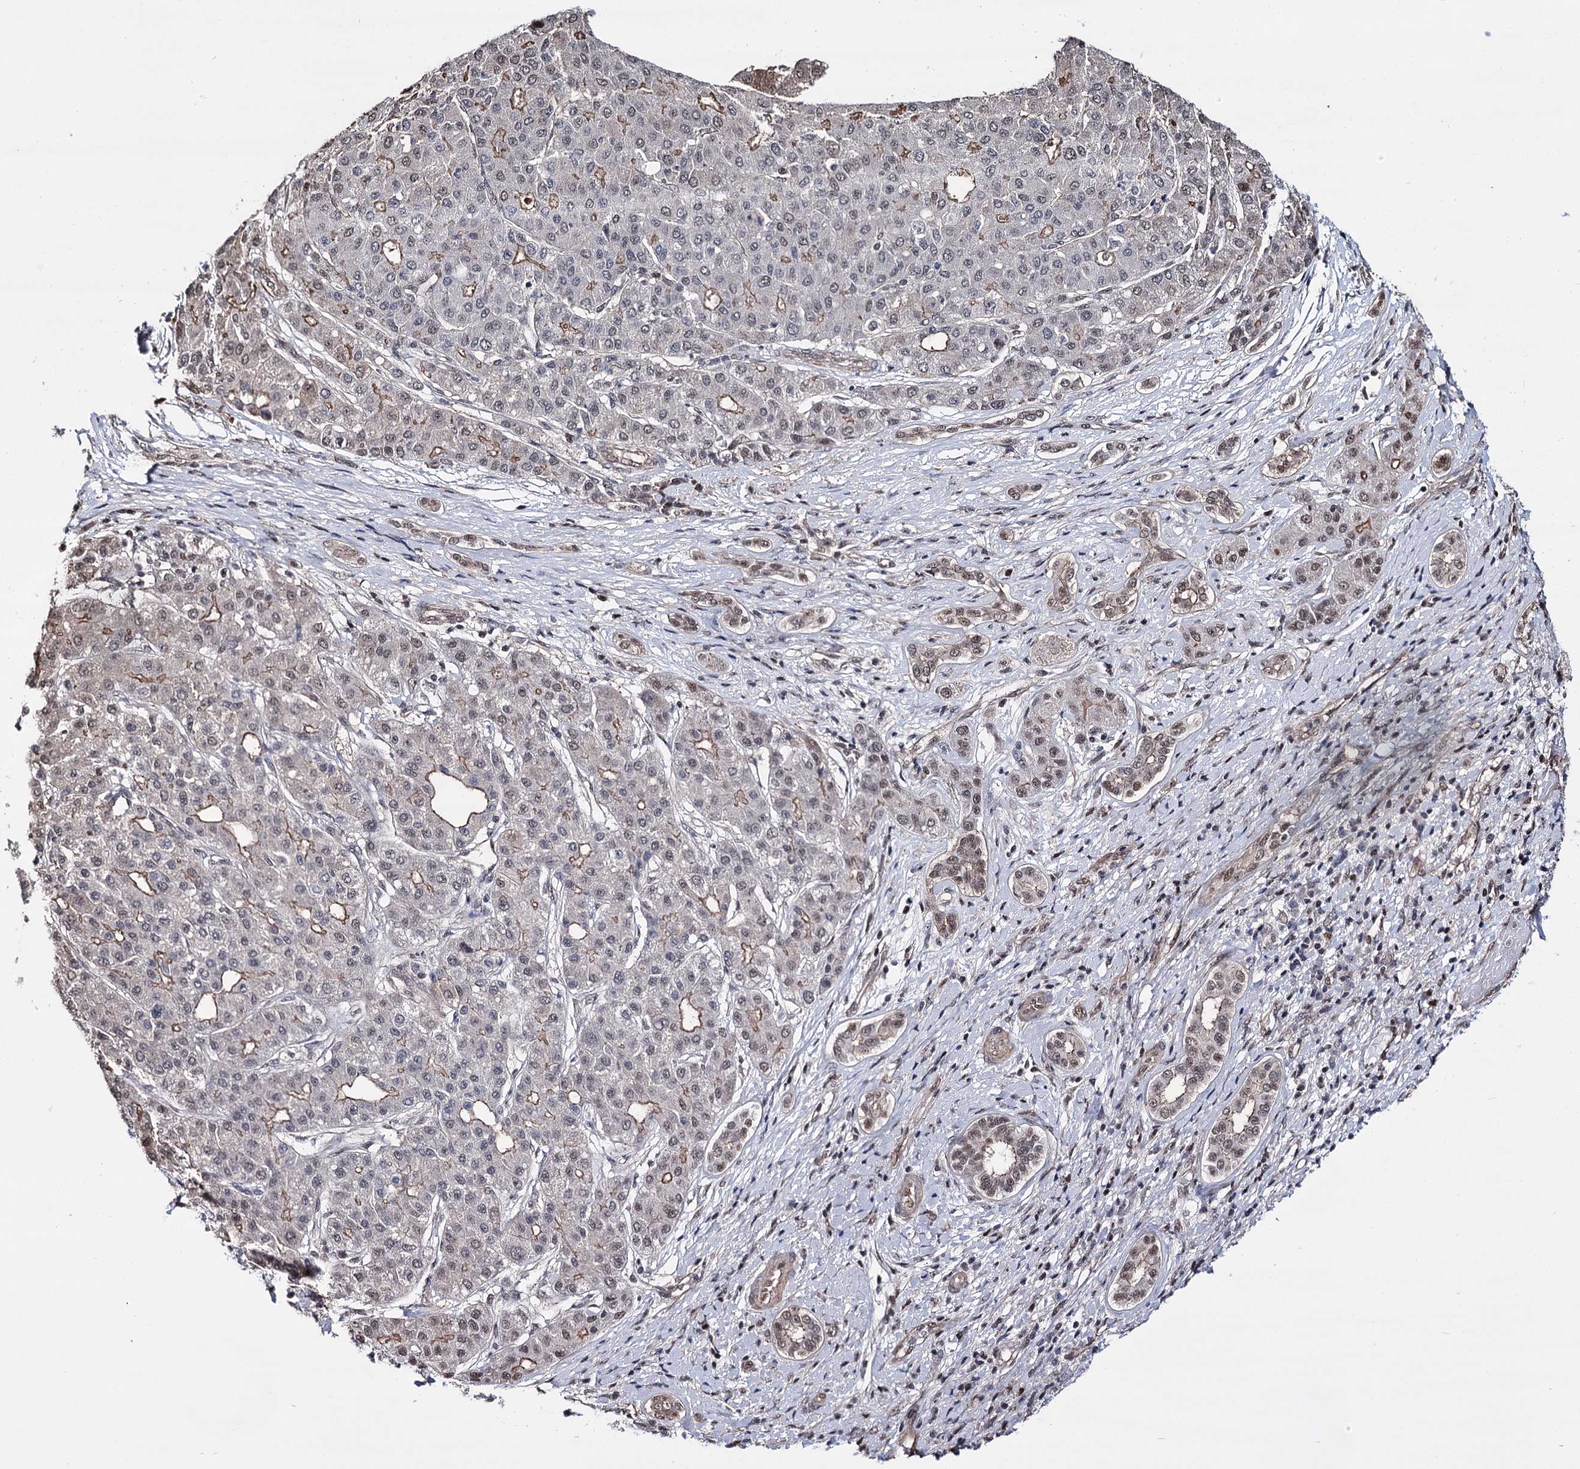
{"staining": {"intensity": "moderate", "quantity": "<25%", "location": "cytoplasmic/membranous,nuclear"}, "tissue": "liver cancer", "cell_type": "Tumor cells", "image_type": "cancer", "snomed": [{"axis": "morphology", "description": "Carcinoma, Hepatocellular, NOS"}, {"axis": "topography", "description": "Liver"}], "caption": "A micrograph of human liver cancer stained for a protein reveals moderate cytoplasmic/membranous and nuclear brown staining in tumor cells.", "gene": "CHMP7", "patient": {"sex": "male", "age": 65}}